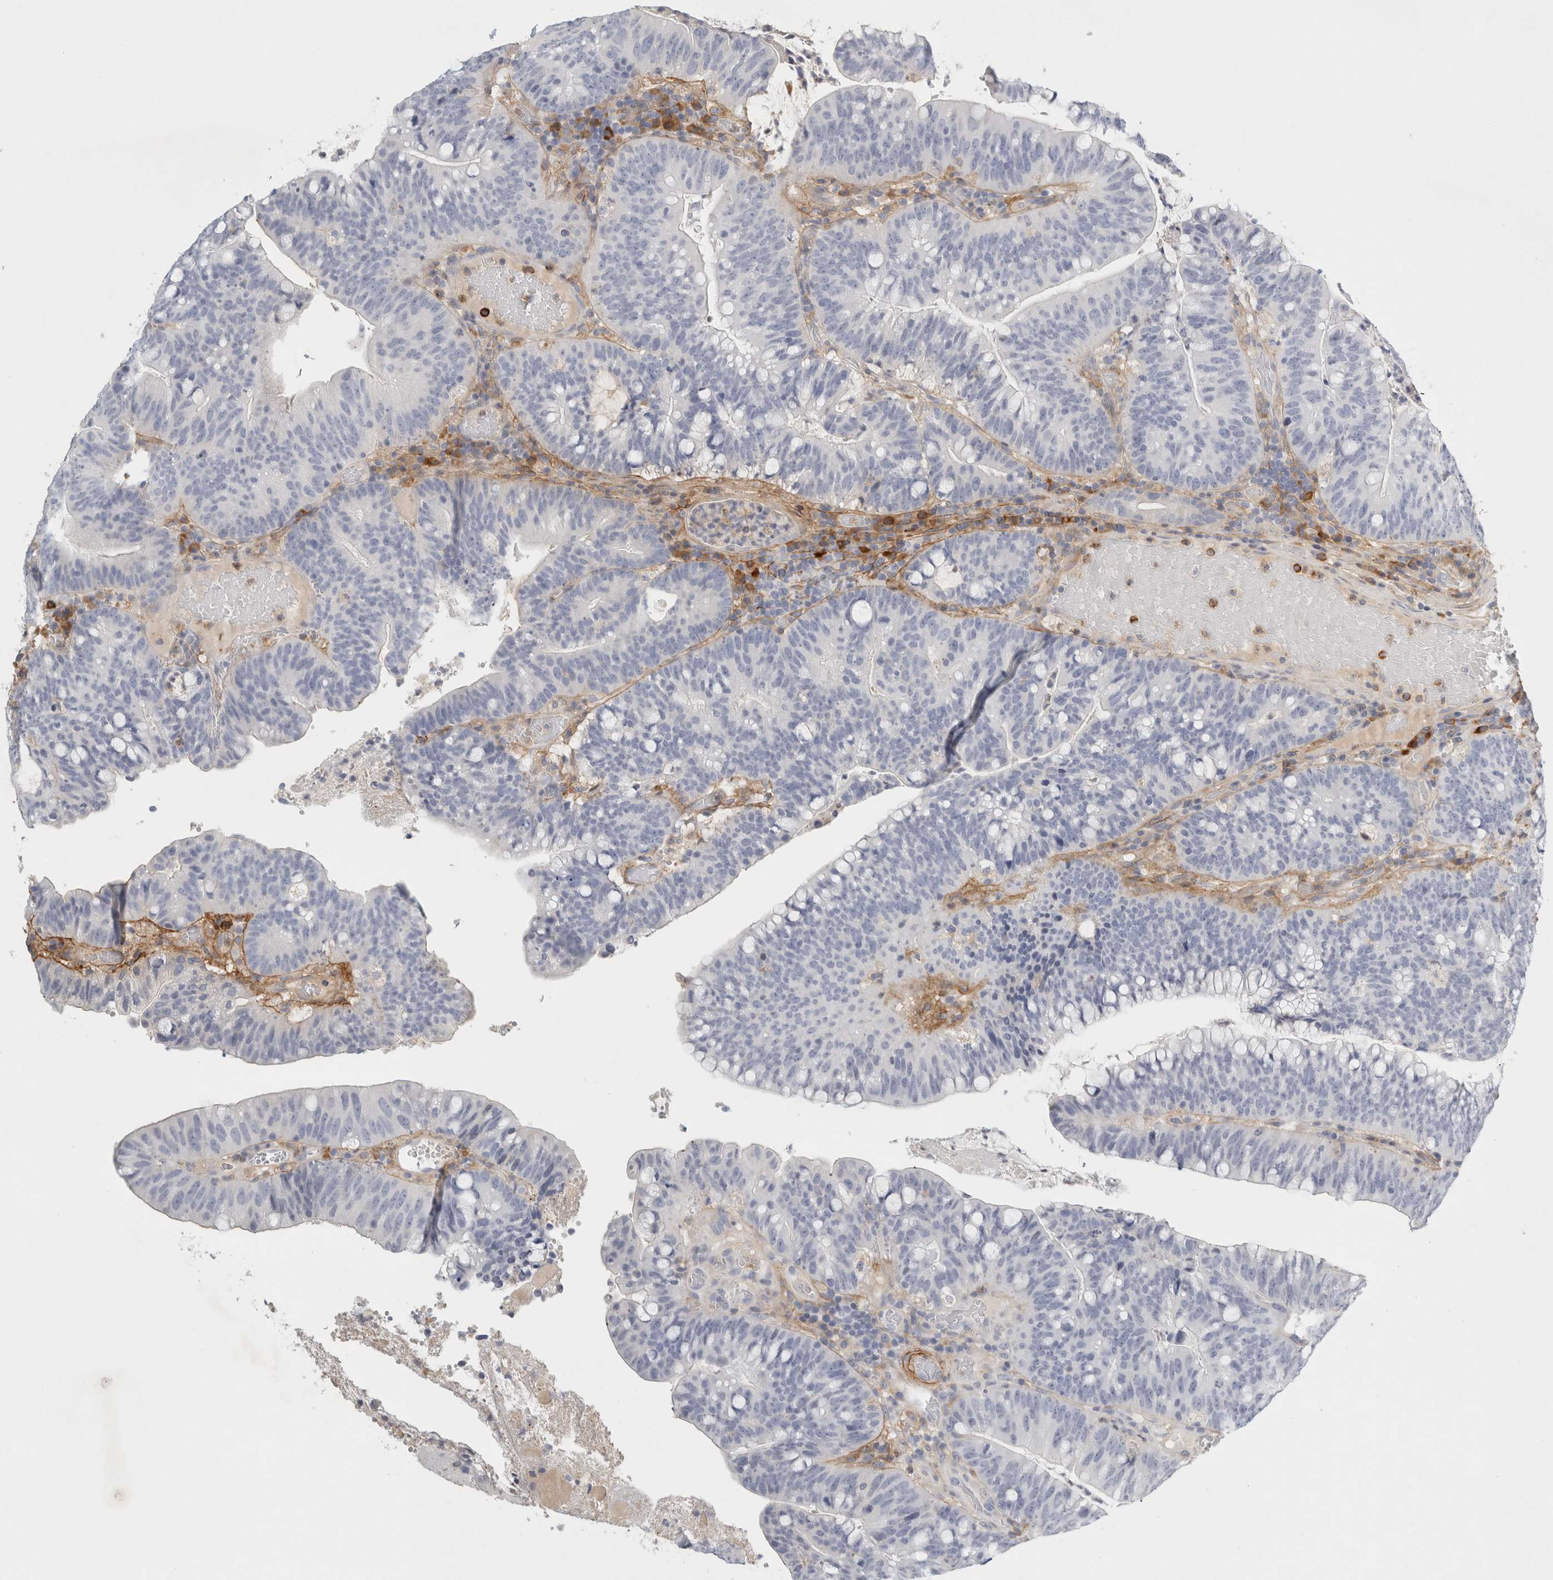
{"staining": {"intensity": "negative", "quantity": "none", "location": "none"}, "tissue": "colorectal cancer", "cell_type": "Tumor cells", "image_type": "cancer", "snomed": [{"axis": "morphology", "description": "Adenocarcinoma, NOS"}, {"axis": "topography", "description": "Colon"}], "caption": "High power microscopy histopathology image of an immunohistochemistry image of adenocarcinoma (colorectal), revealing no significant staining in tumor cells.", "gene": "FGL2", "patient": {"sex": "female", "age": 66}}